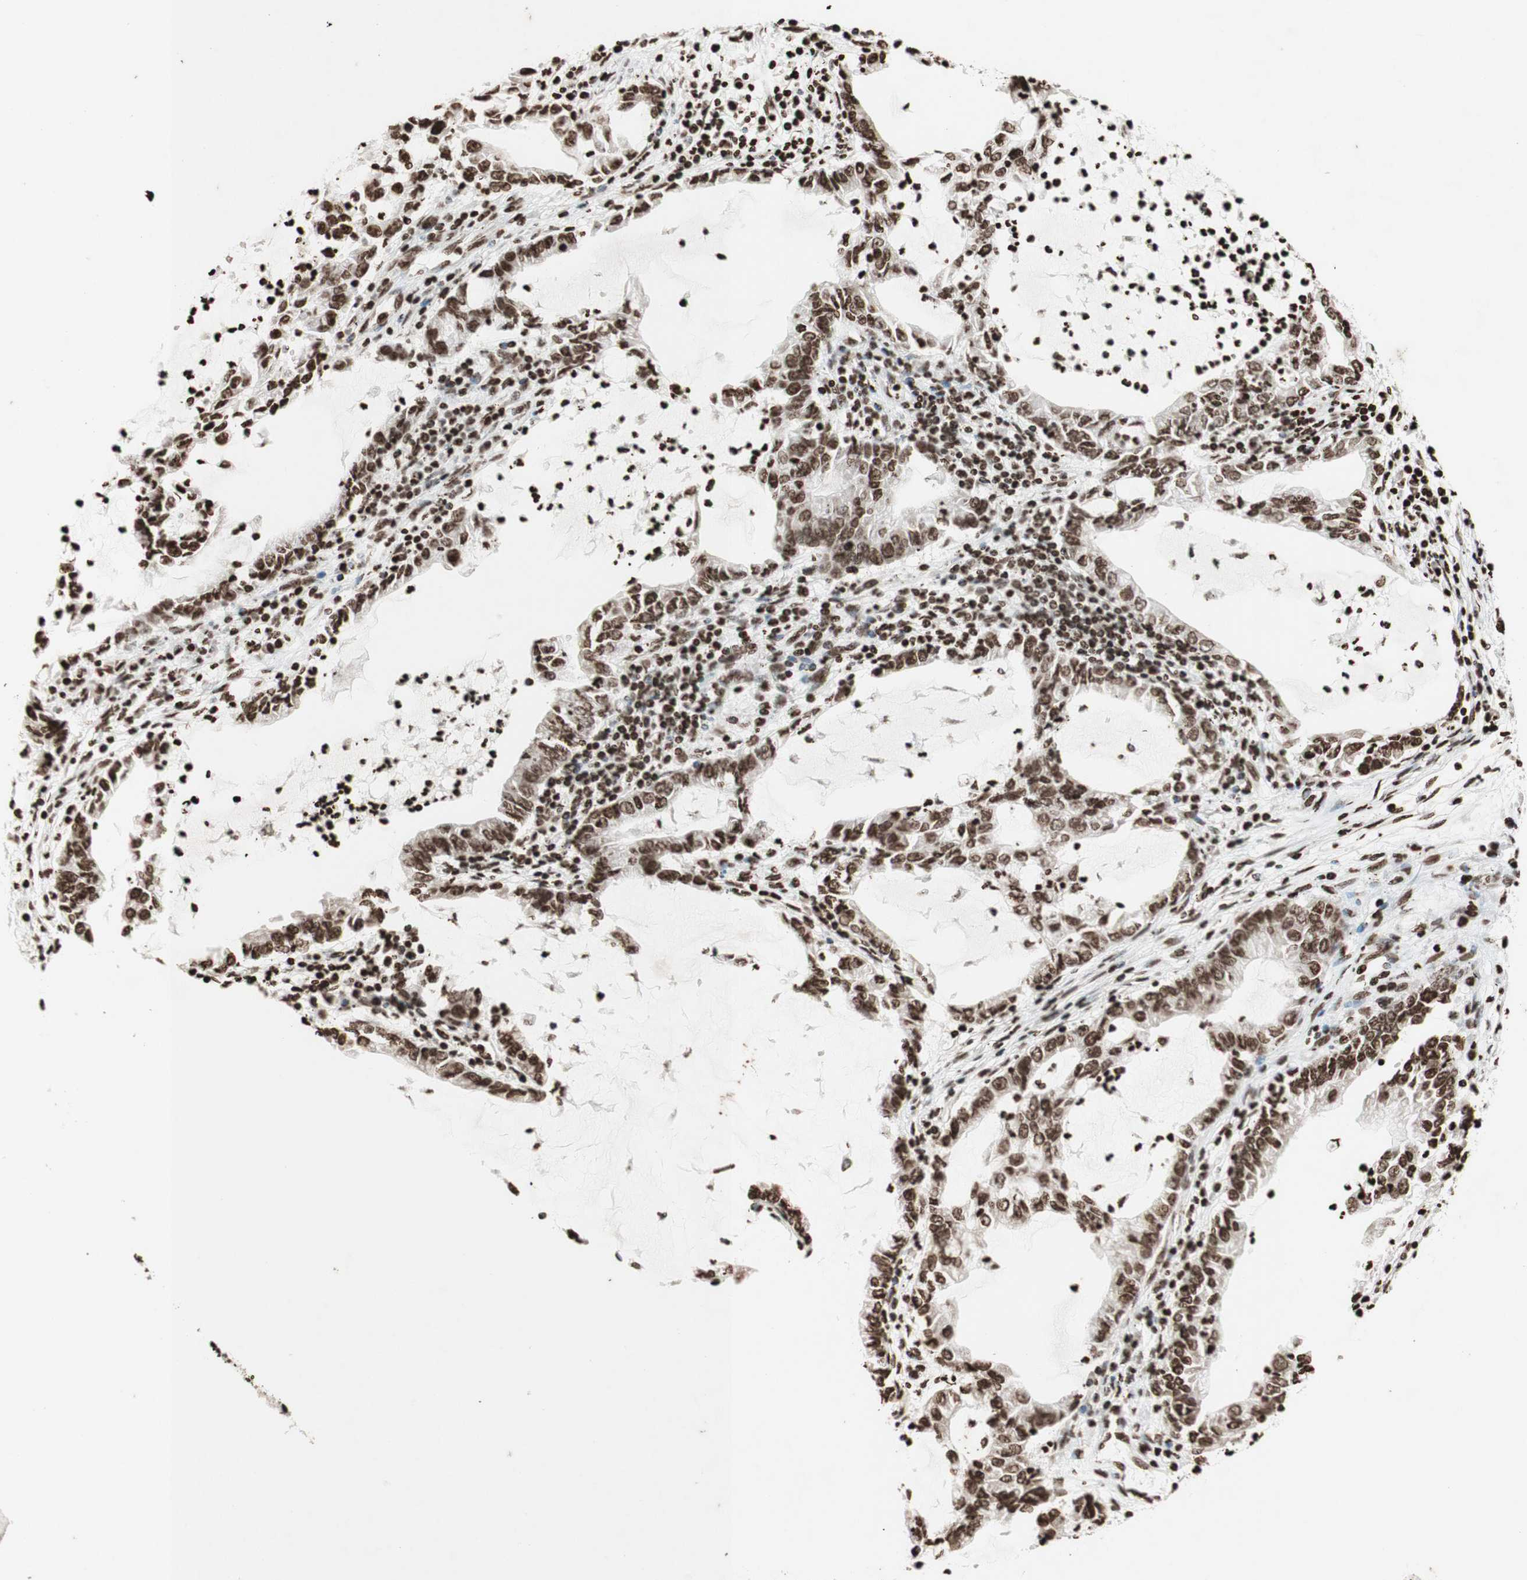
{"staining": {"intensity": "moderate", "quantity": ">75%", "location": "nuclear"}, "tissue": "lung cancer", "cell_type": "Tumor cells", "image_type": "cancer", "snomed": [{"axis": "morphology", "description": "Adenocarcinoma, NOS"}, {"axis": "topography", "description": "Lung"}], "caption": "A micrograph of adenocarcinoma (lung) stained for a protein exhibits moderate nuclear brown staining in tumor cells. The staining was performed using DAB (3,3'-diaminobenzidine) to visualize the protein expression in brown, while the nuclei were stained in blue with hematoxylin (Magnification: 20x).", "gene": "NCOA3", "patient": {"sex": "female", "age": 51}}